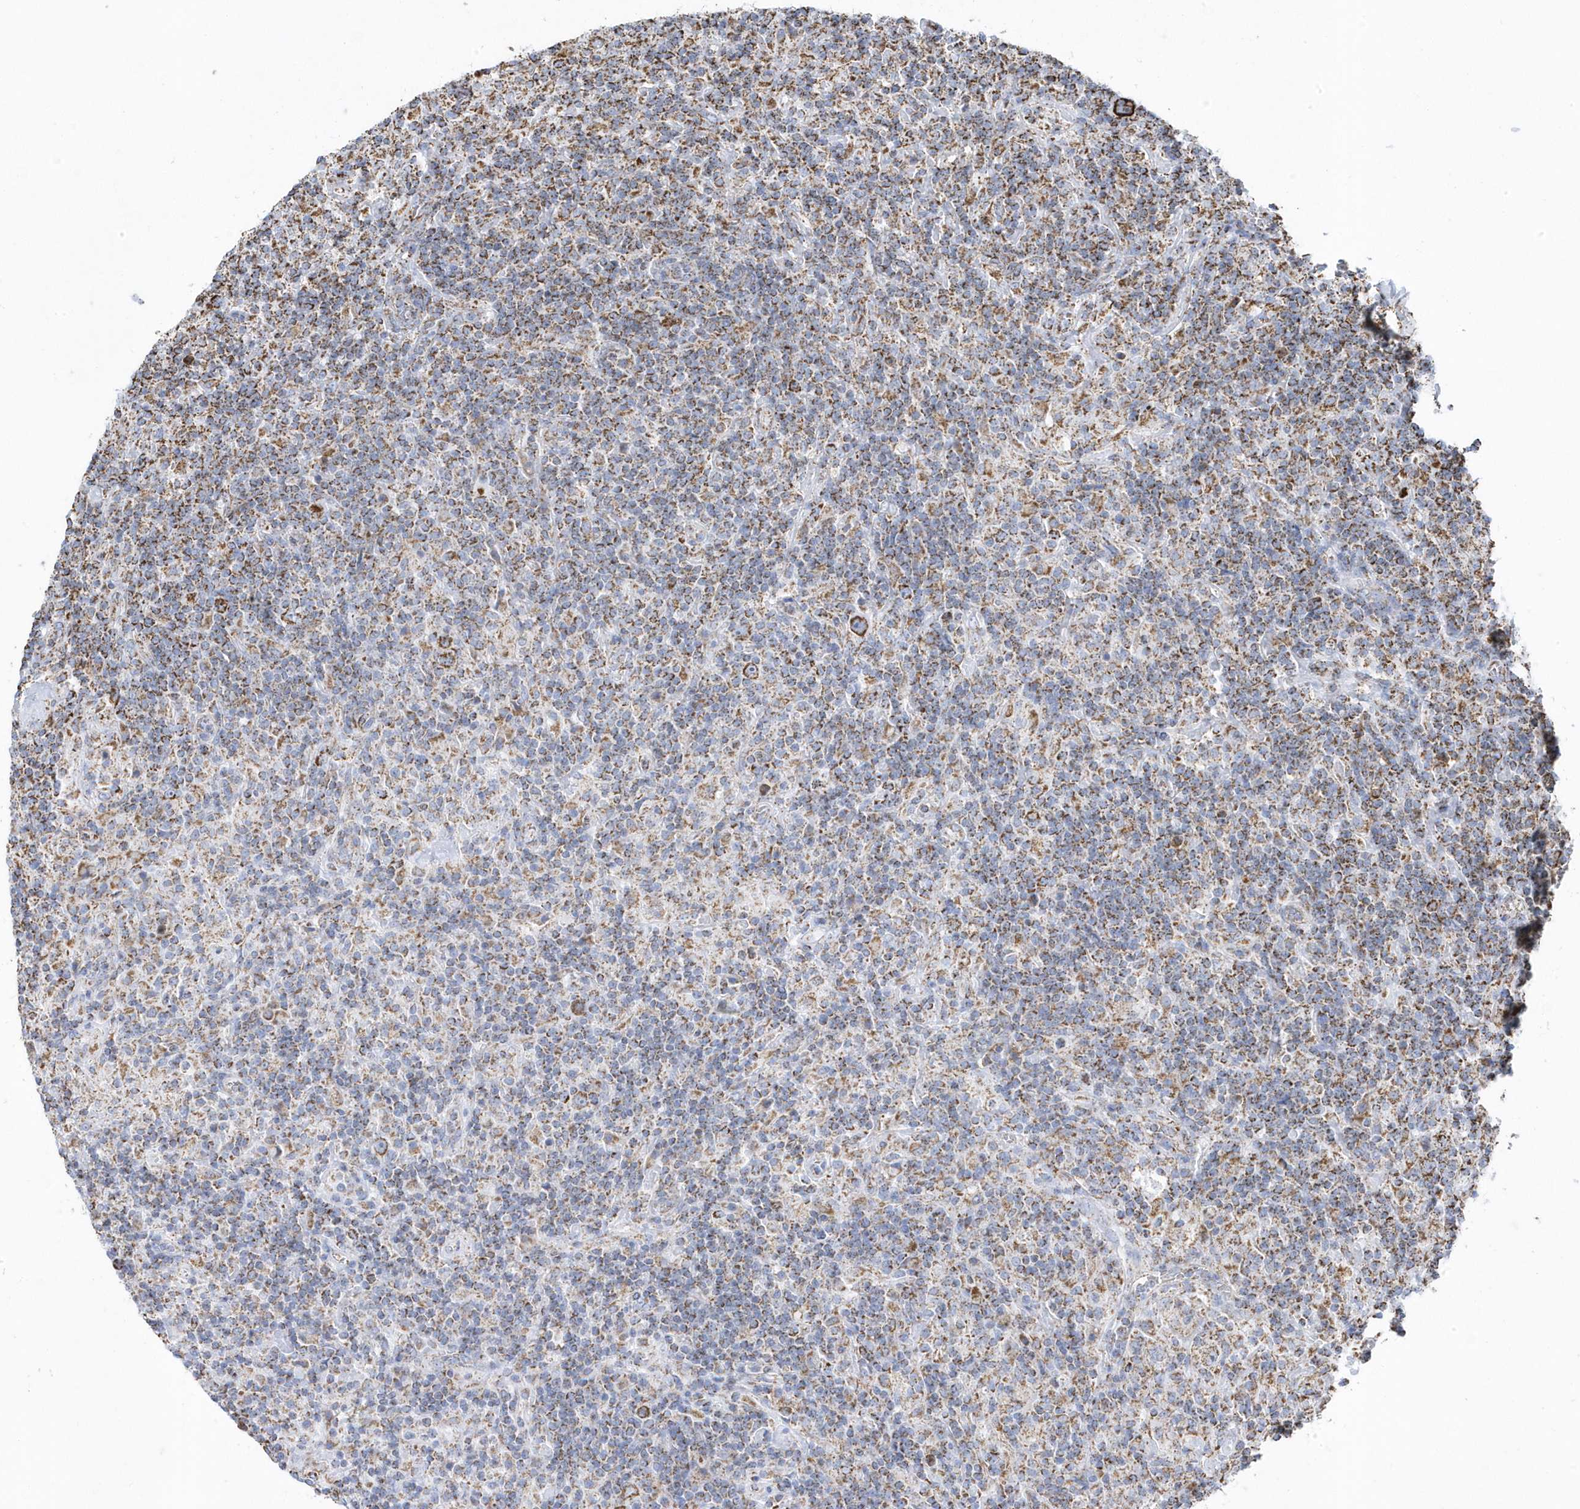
{"staining": {"intensity": "moderate", "quantity": ">75%", "location": "cytoplasmic/membranous"}, "tissue": "lymphoma", "cell_type": "Tumor cells", "image_type": "cancer", "snomed": [{"axis": "morphology", "description": "Hodgkin's disease, NOS"}, {"axis": "topography", "description": "Lymph node"}], "caption": "Immunohistochemical staining of human Hodgkin's disease exhibits moderate cytoplasmic/membranous protein staining in about >75% of tumor cells.", "gene": "GTPBP8", "patient": {"sex": "male", "age": 70}}